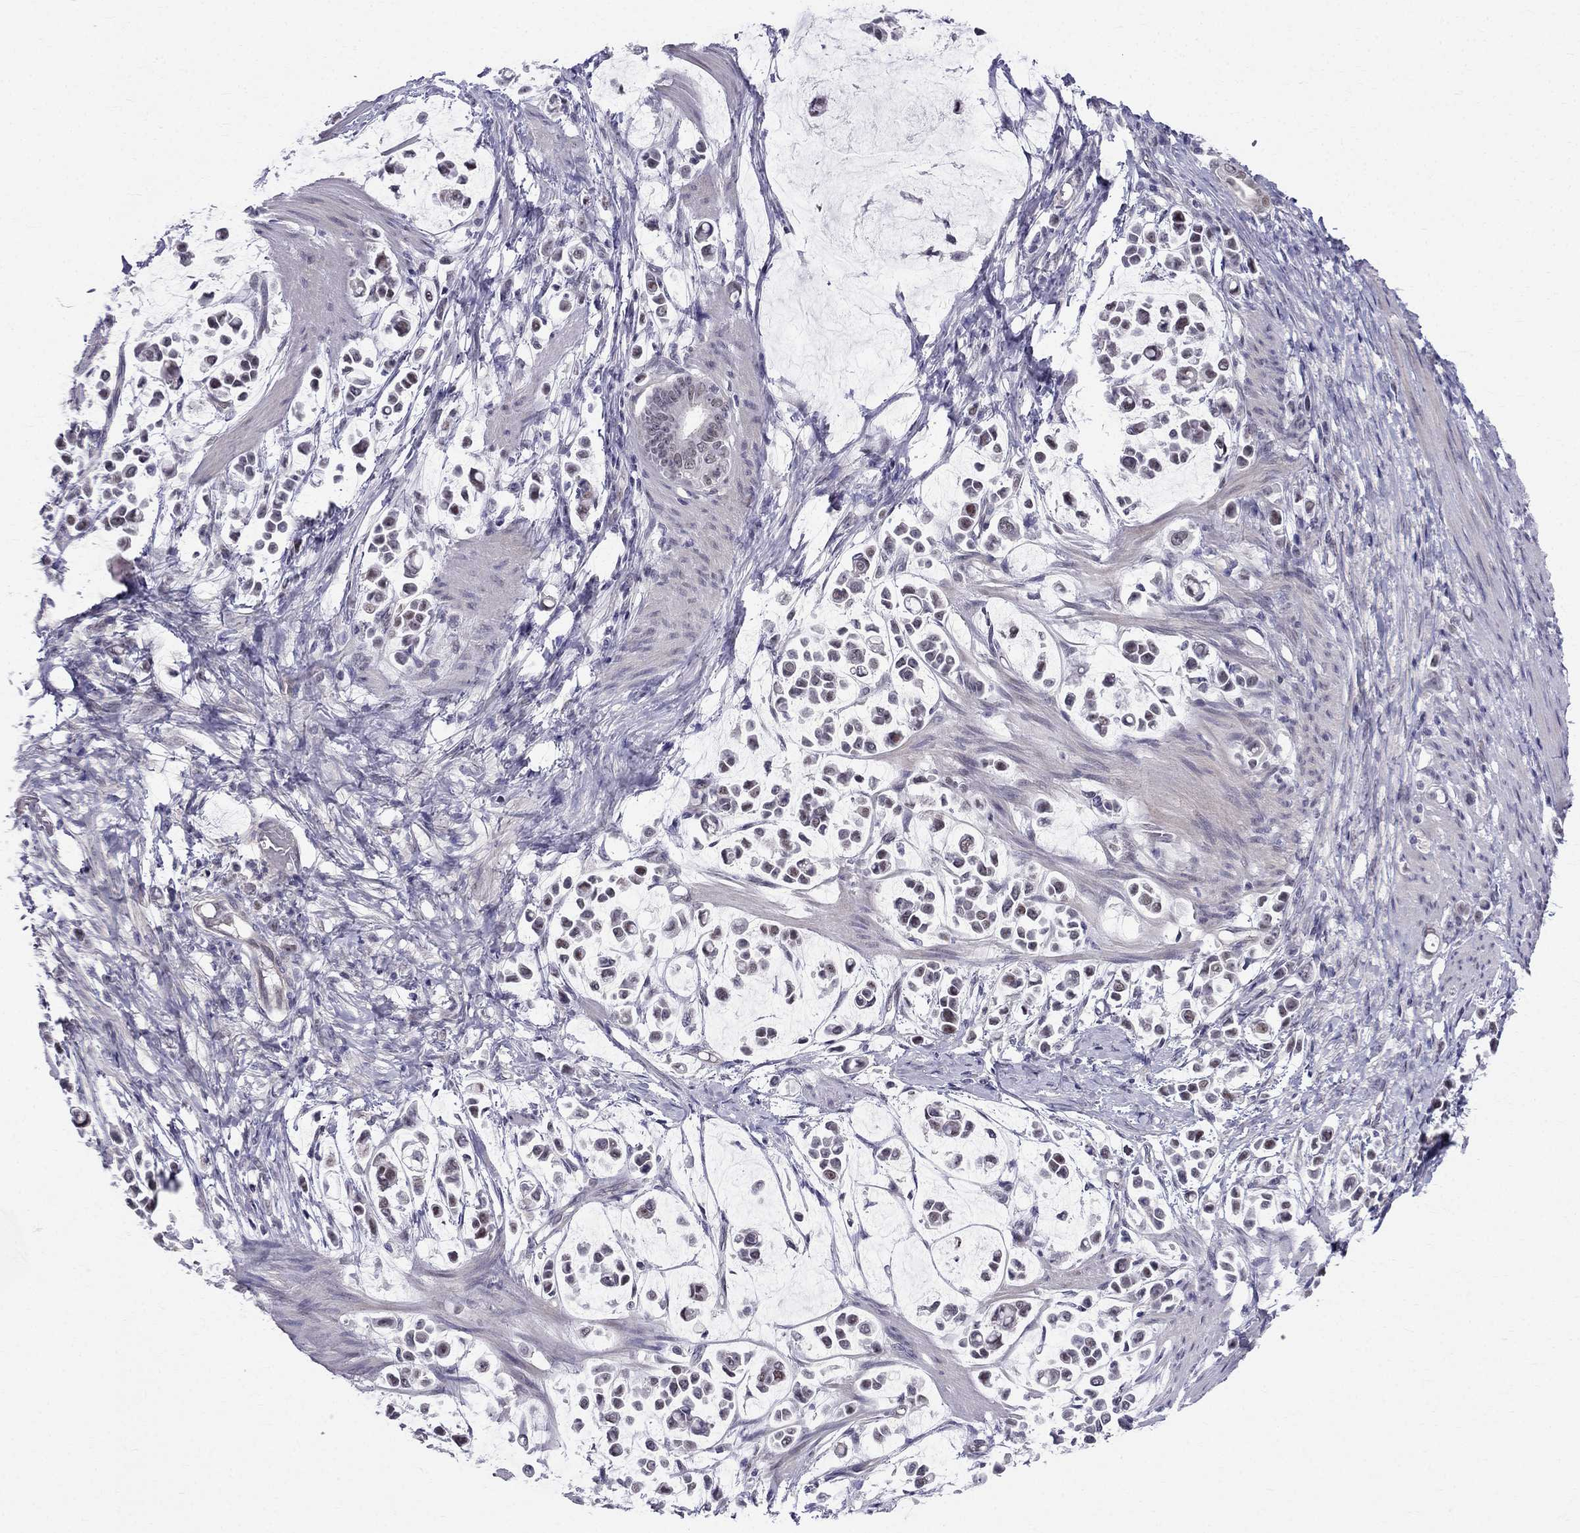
{"staining": {"intensity": "negative", "quantity": "none", "location": "none"}, "tissue": "stomach cancer", "cell_type": "Tumor cells", "image_type": "cancer", "snomed": [{"axis": "morphology", "description": "Adenocarcinoma, NOS"}, {"axis": "topography", "description": "Stomach"}], "caption": "Immunohistochemistry (IHC) micrograph of stomach cancer stained for a protein (brown), which exhibits no positivity in tumor cells.", "gene": "BAG5", "patient": {"sex": "male", "age": 82}}